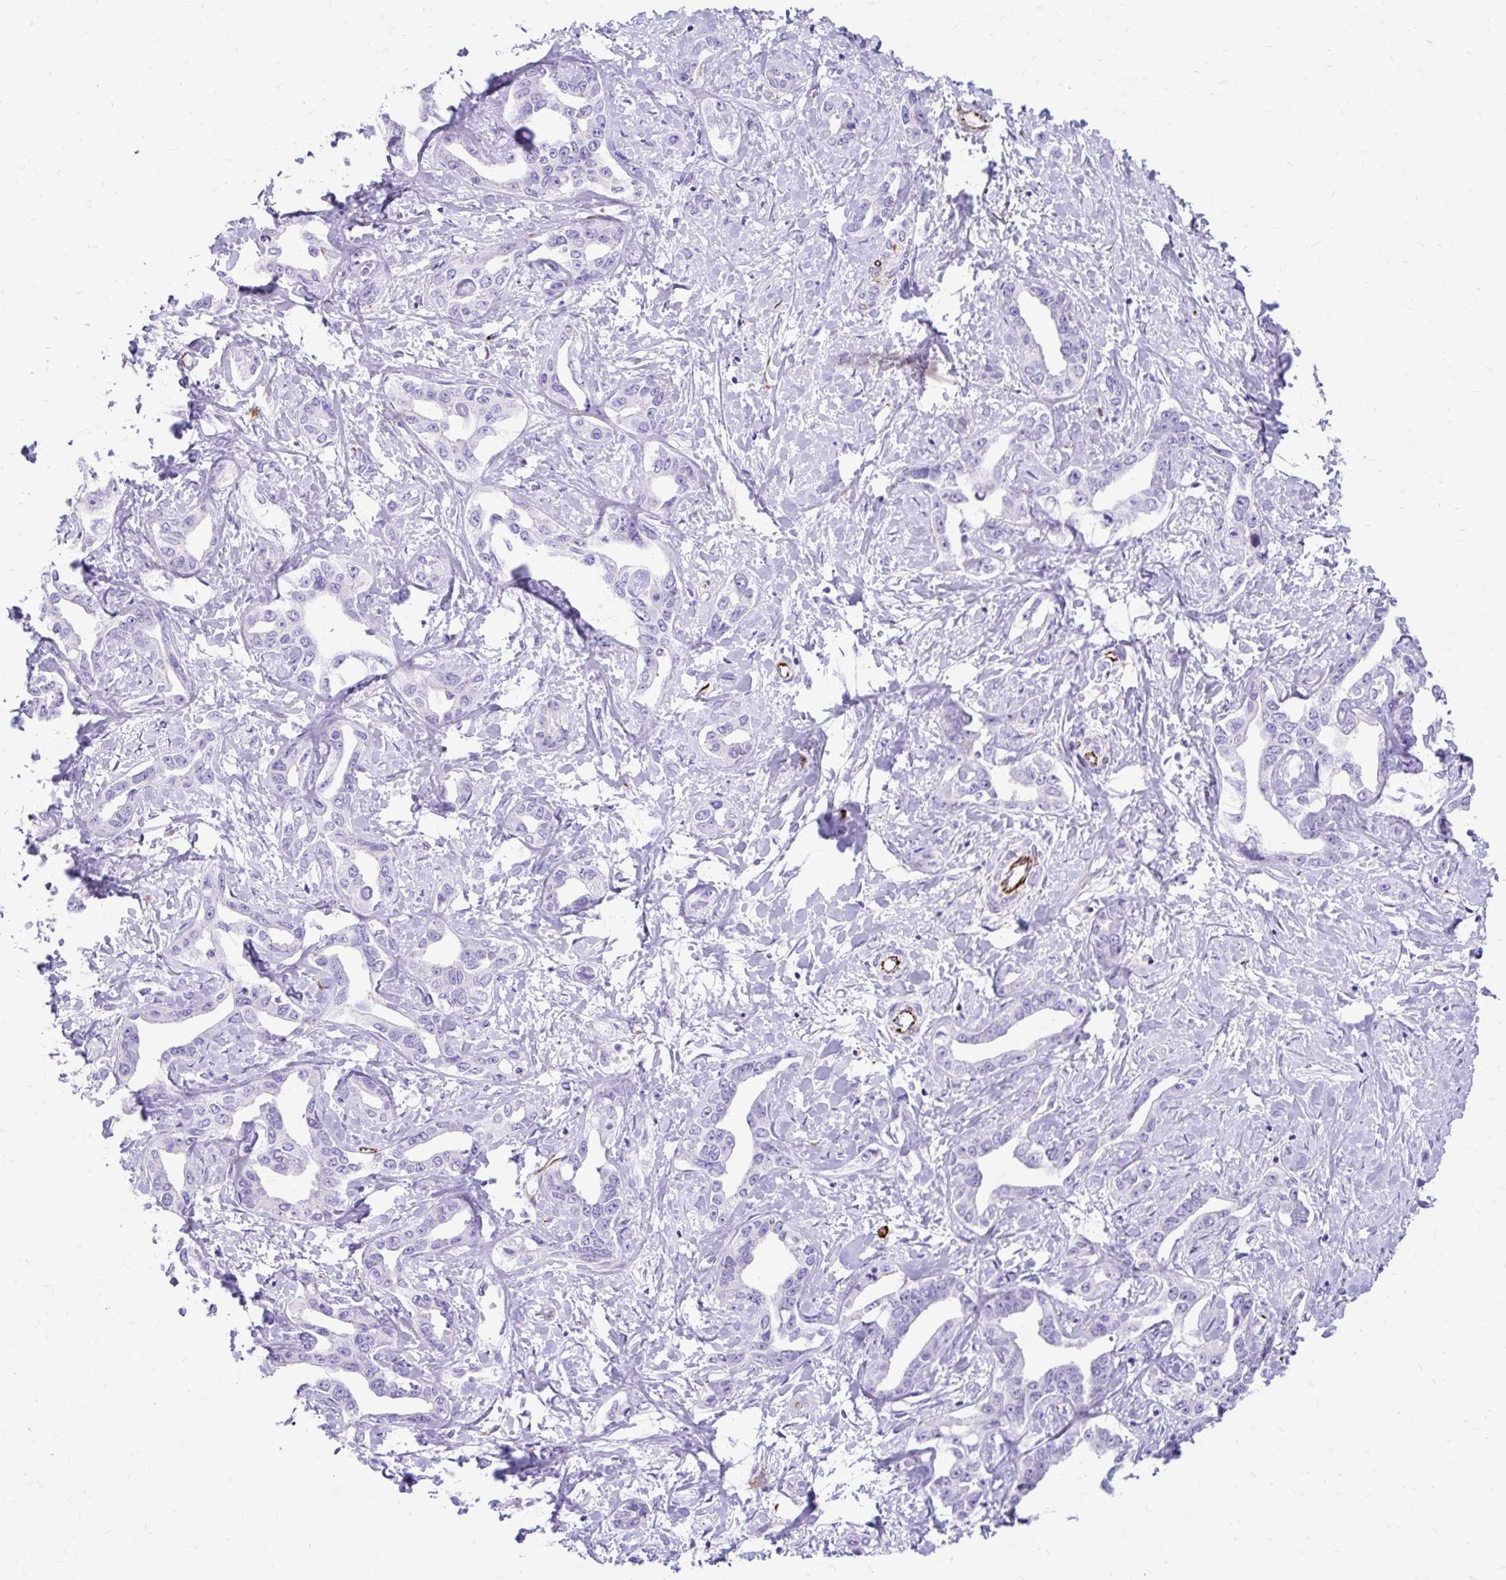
{"staining": {"intensity": "negative", "quantity": "none", "location": "none"}, "tissue": "liver cancer", "cell_type": "Tumor cells", "image_type": "cancer", "snomed": [{"axis": "morphology", "description": "Cholangiocarcinoma"}, {"axis": "topography", "description": "Liver"}], "caption": "Immunohistochemical staining of human liver cholangiocarcinoma reveals no significant expression in tumor cells.", "gene": "ZNF699", "patient": {"sex": "male", "age": 59}}